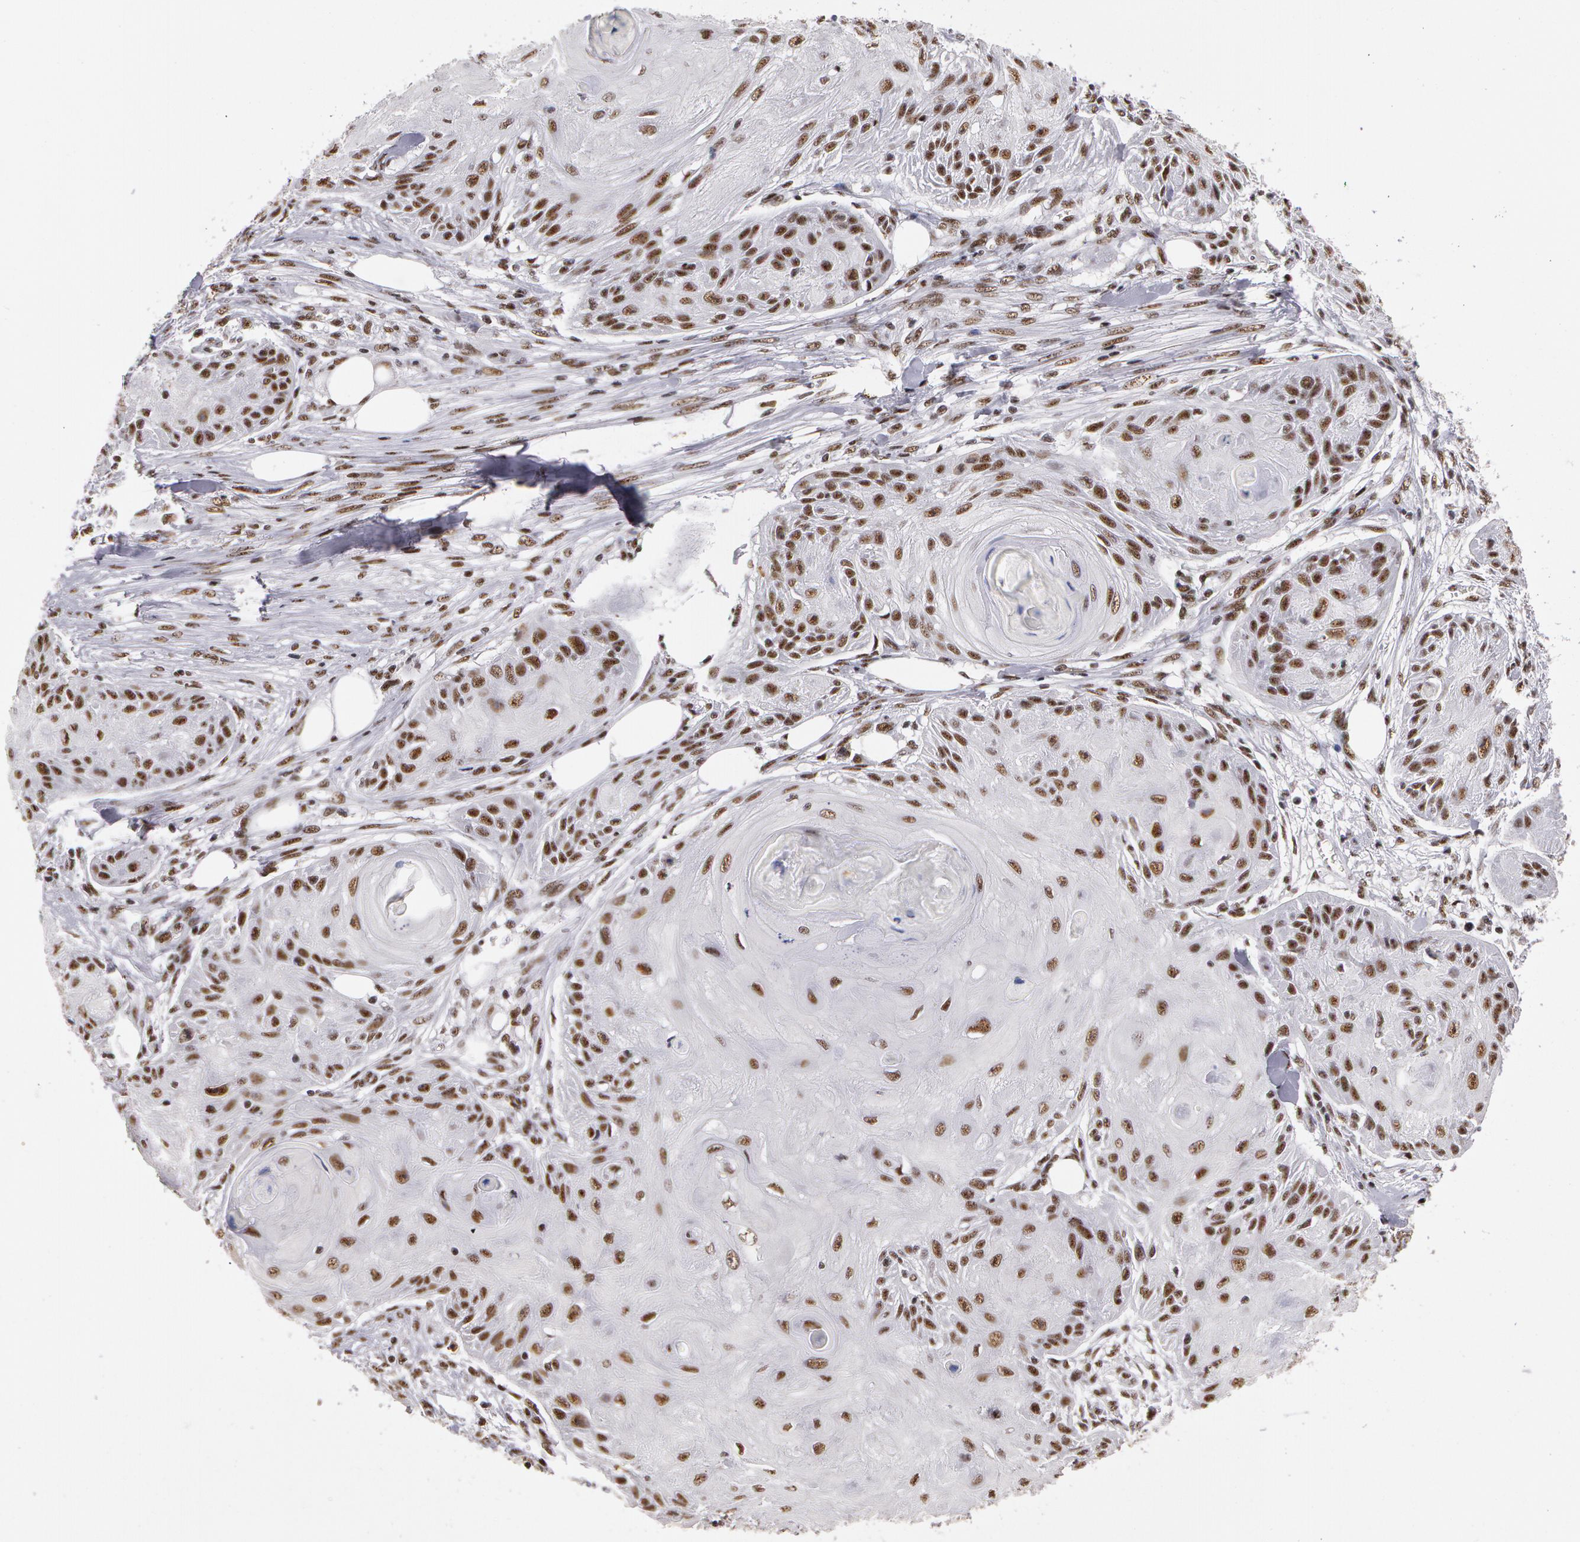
{"staining": {"intensity": "moderate", "quantity": ">75%", "location": "nuclear"}, "tissue": "skin cancer", "cell_type": "Tumor cells", "image_type": "cancer", "snomed": [{"axis": "morphology", "description": "Squamous cell carcinoma, NOS"}, {"axis": "topography", "description": "Skin"}], "caption": "Squamous cell carcinoma (skin) tissue exhibits moderate nuclear expression in about >75% of tumor cells", "gene": "PNN", "patient": {"sex": "female", "age": 88}}